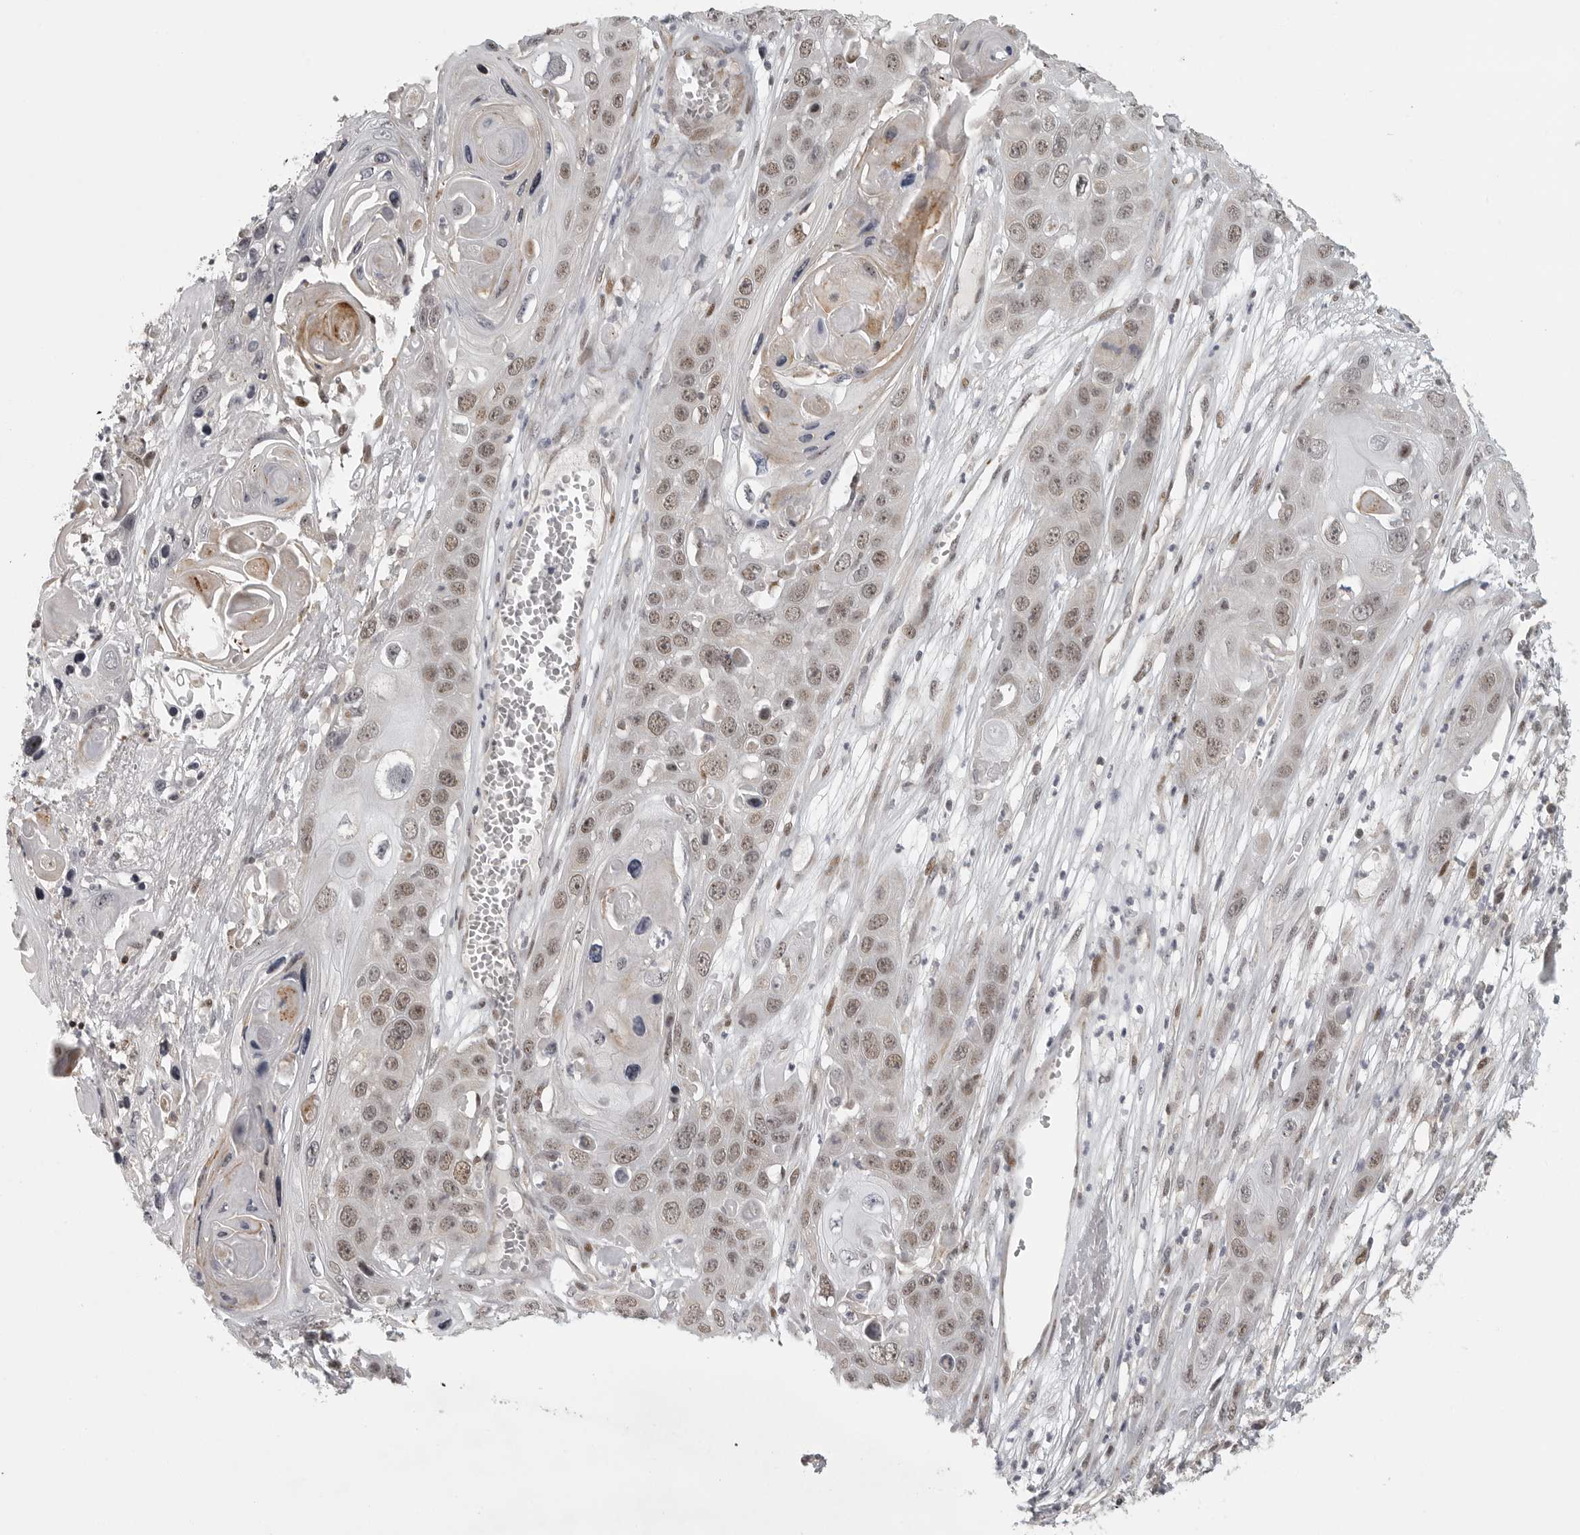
{"staining": {"intensity": "weak", "quantity": ">75%", "location": "nuclear"}, "tissue": "skin cancer", "cell_type": "Tumor cells", "image_type": "cancer", "snomed": [{"axis": "morphology", "description": "Squamous cell carcinoma, NOS"}, {"axis": "topography", "description": "Skin"}], "caption": "This photomicrograph reveals skin cancer (squamous cell carcinoma) stained with immunohistochemistry to label a protein in brown. The nuclear of tumor cells show weak positivity for the protein. Nuclei are counter-stained blue.", "gene": "POLE2", "patient": {"sex": "male", "age": 55}}